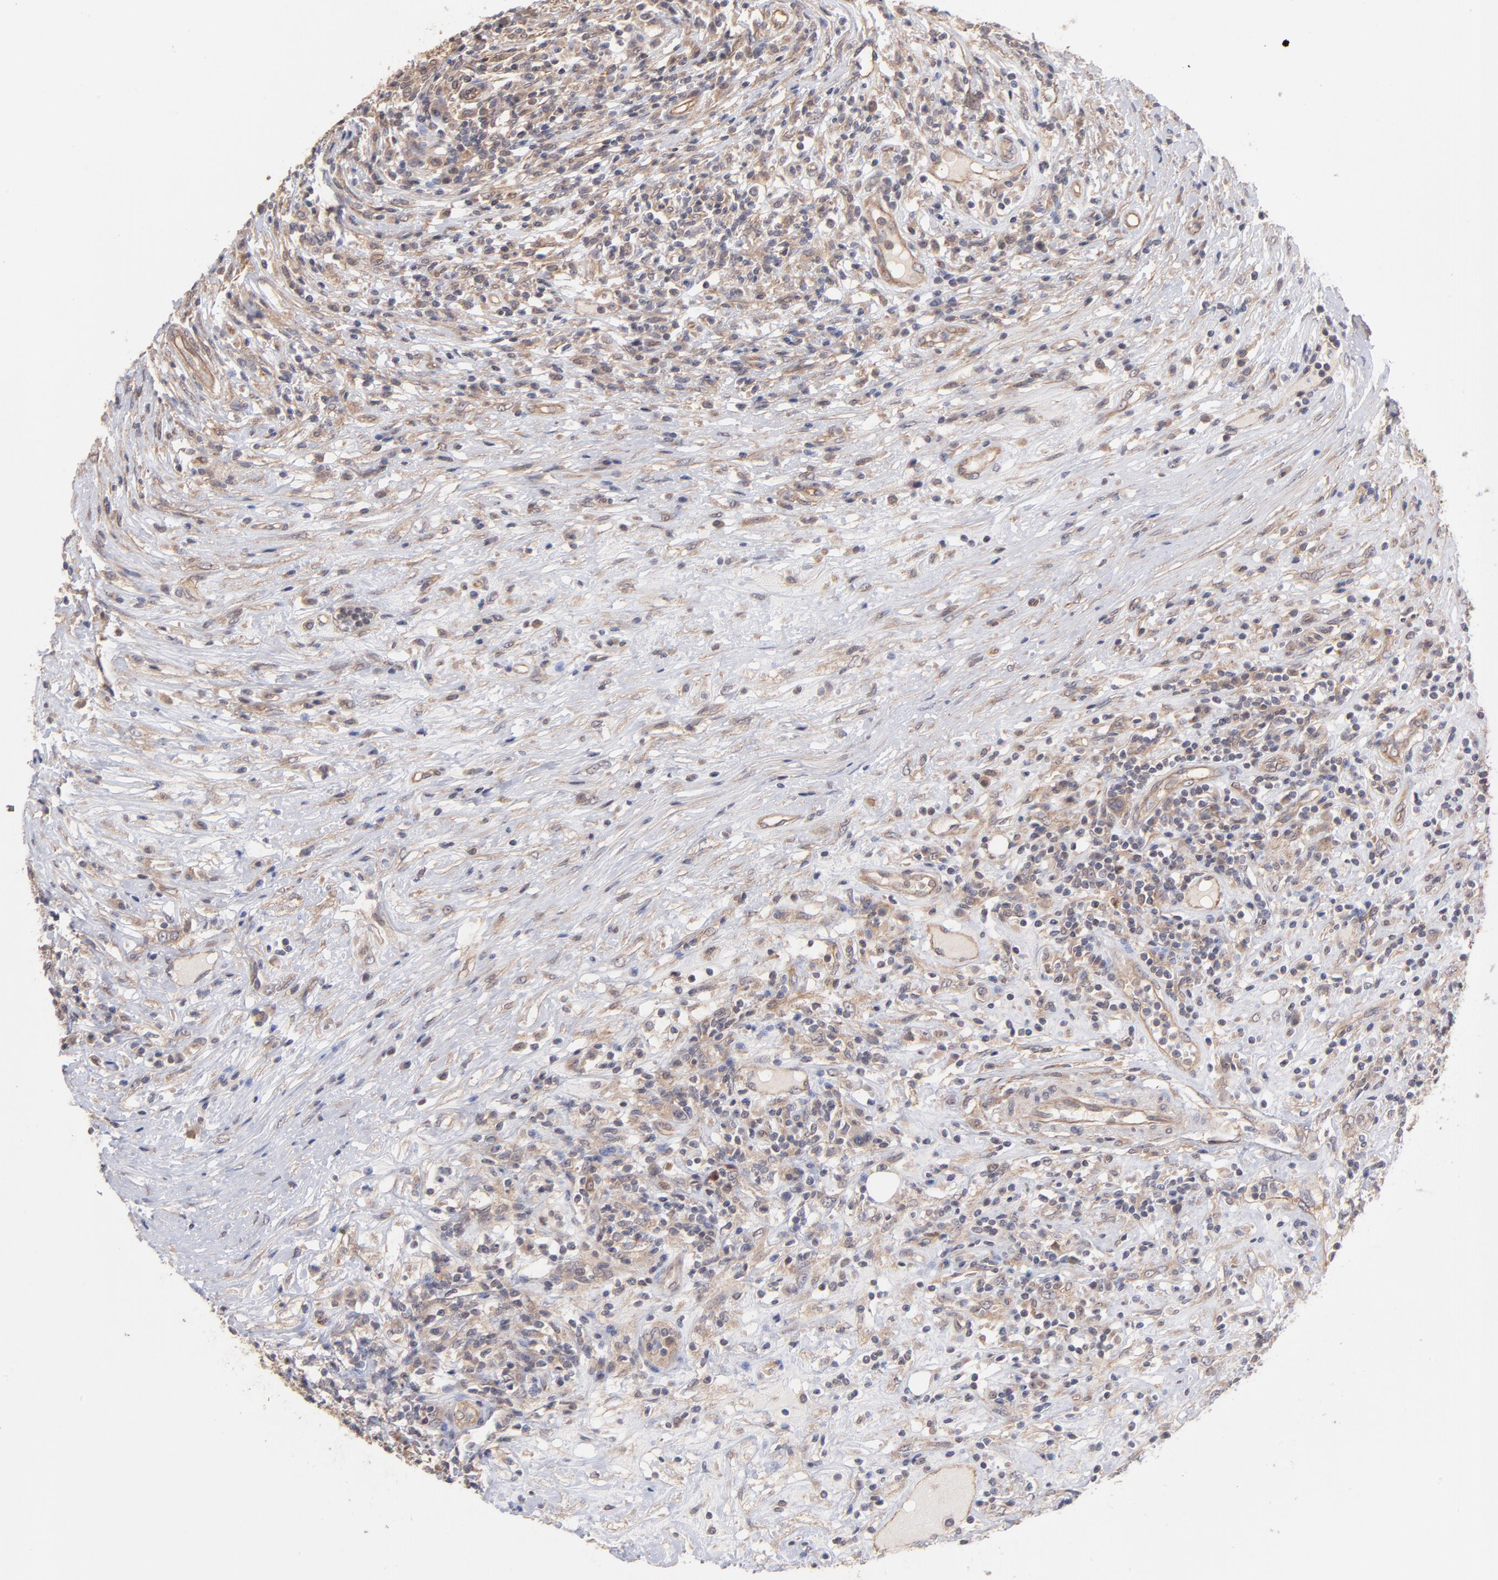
{"staining": {"intensity": "moderate", "quantity": ">75%", "location": "cytoplasmic/membranous"}, "tissue": "lymphoma", "cell_type": "Tumor cells", "image_type": "cancer", "snomed": [{"axis": "morphology", "description": "Malignant lymphoma, non-Hodgkin's type, High grade"}, {"axis": "topography", "description": "Lymph node"}], "caption": "Human lymphoma stained with a protein marker shows moderate staining in tumor cells.", "gene": "STAP2", "patient": {"sex": "female", "age": 84}}